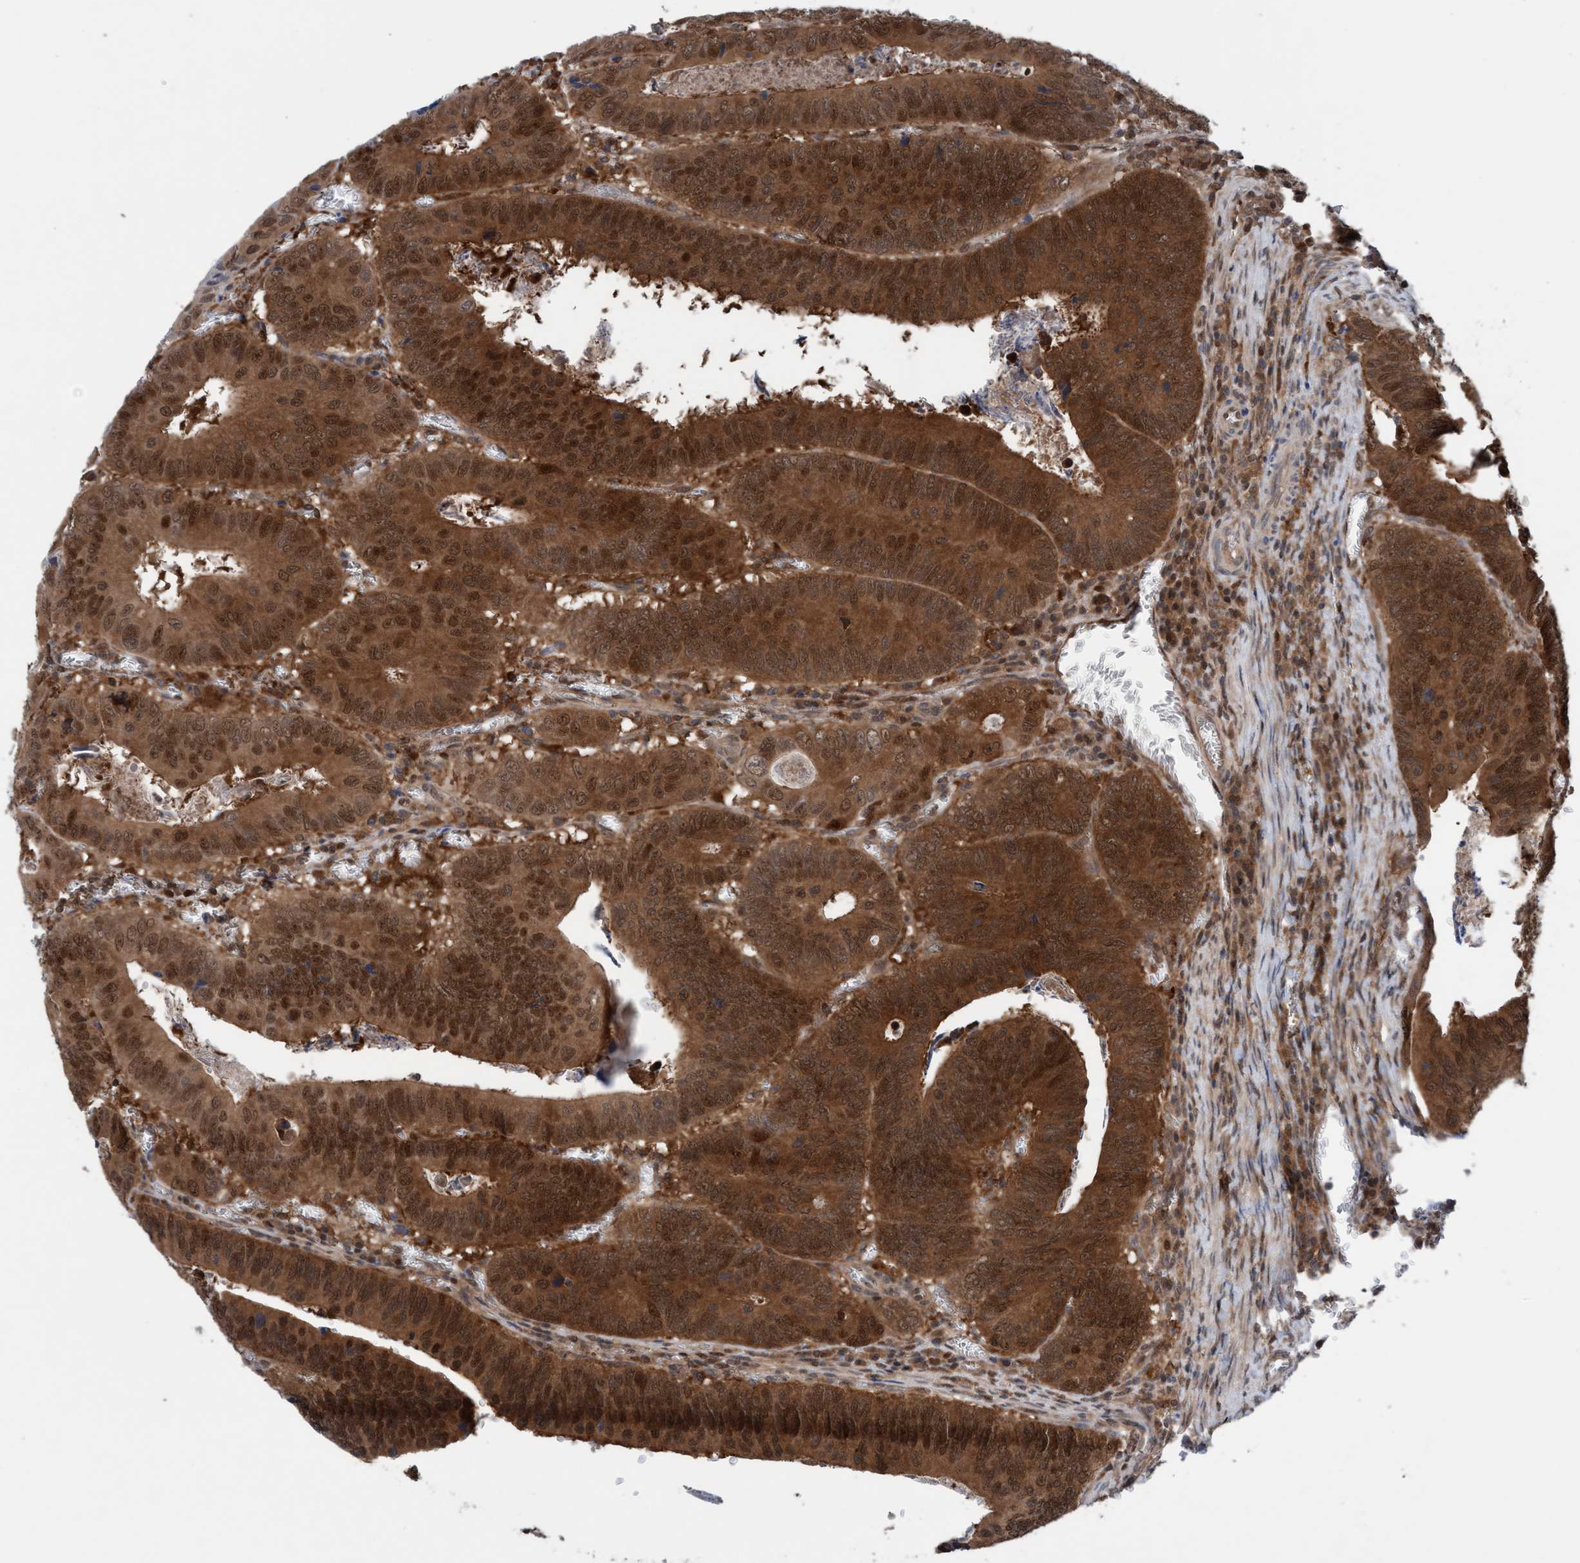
{"staining": {"intensity": "strong", "quantity": ">75%", "location": "cytoplasmic/membranous,nuclear"}, "tissue": "colorectal cancer", "cell_type": "Tumor cells", "image_type": "cancer", "snomed": [{"axis": "morphology", "description": "Inflammation, NOS"}, {"axis": "morphology", "description": "Adenocarcinoma, NOS"}, {"axis": "topography", "description": "Colon"}], "caption": "Protein staining of colorectal adenocarcinoma tissue demonstrates strong cytoplasmic/membranous and nuclear positivity in approximately >75% of tumor cells.", "gene": "GLOD4", "patient": {"sex": "male", "age": 72}}